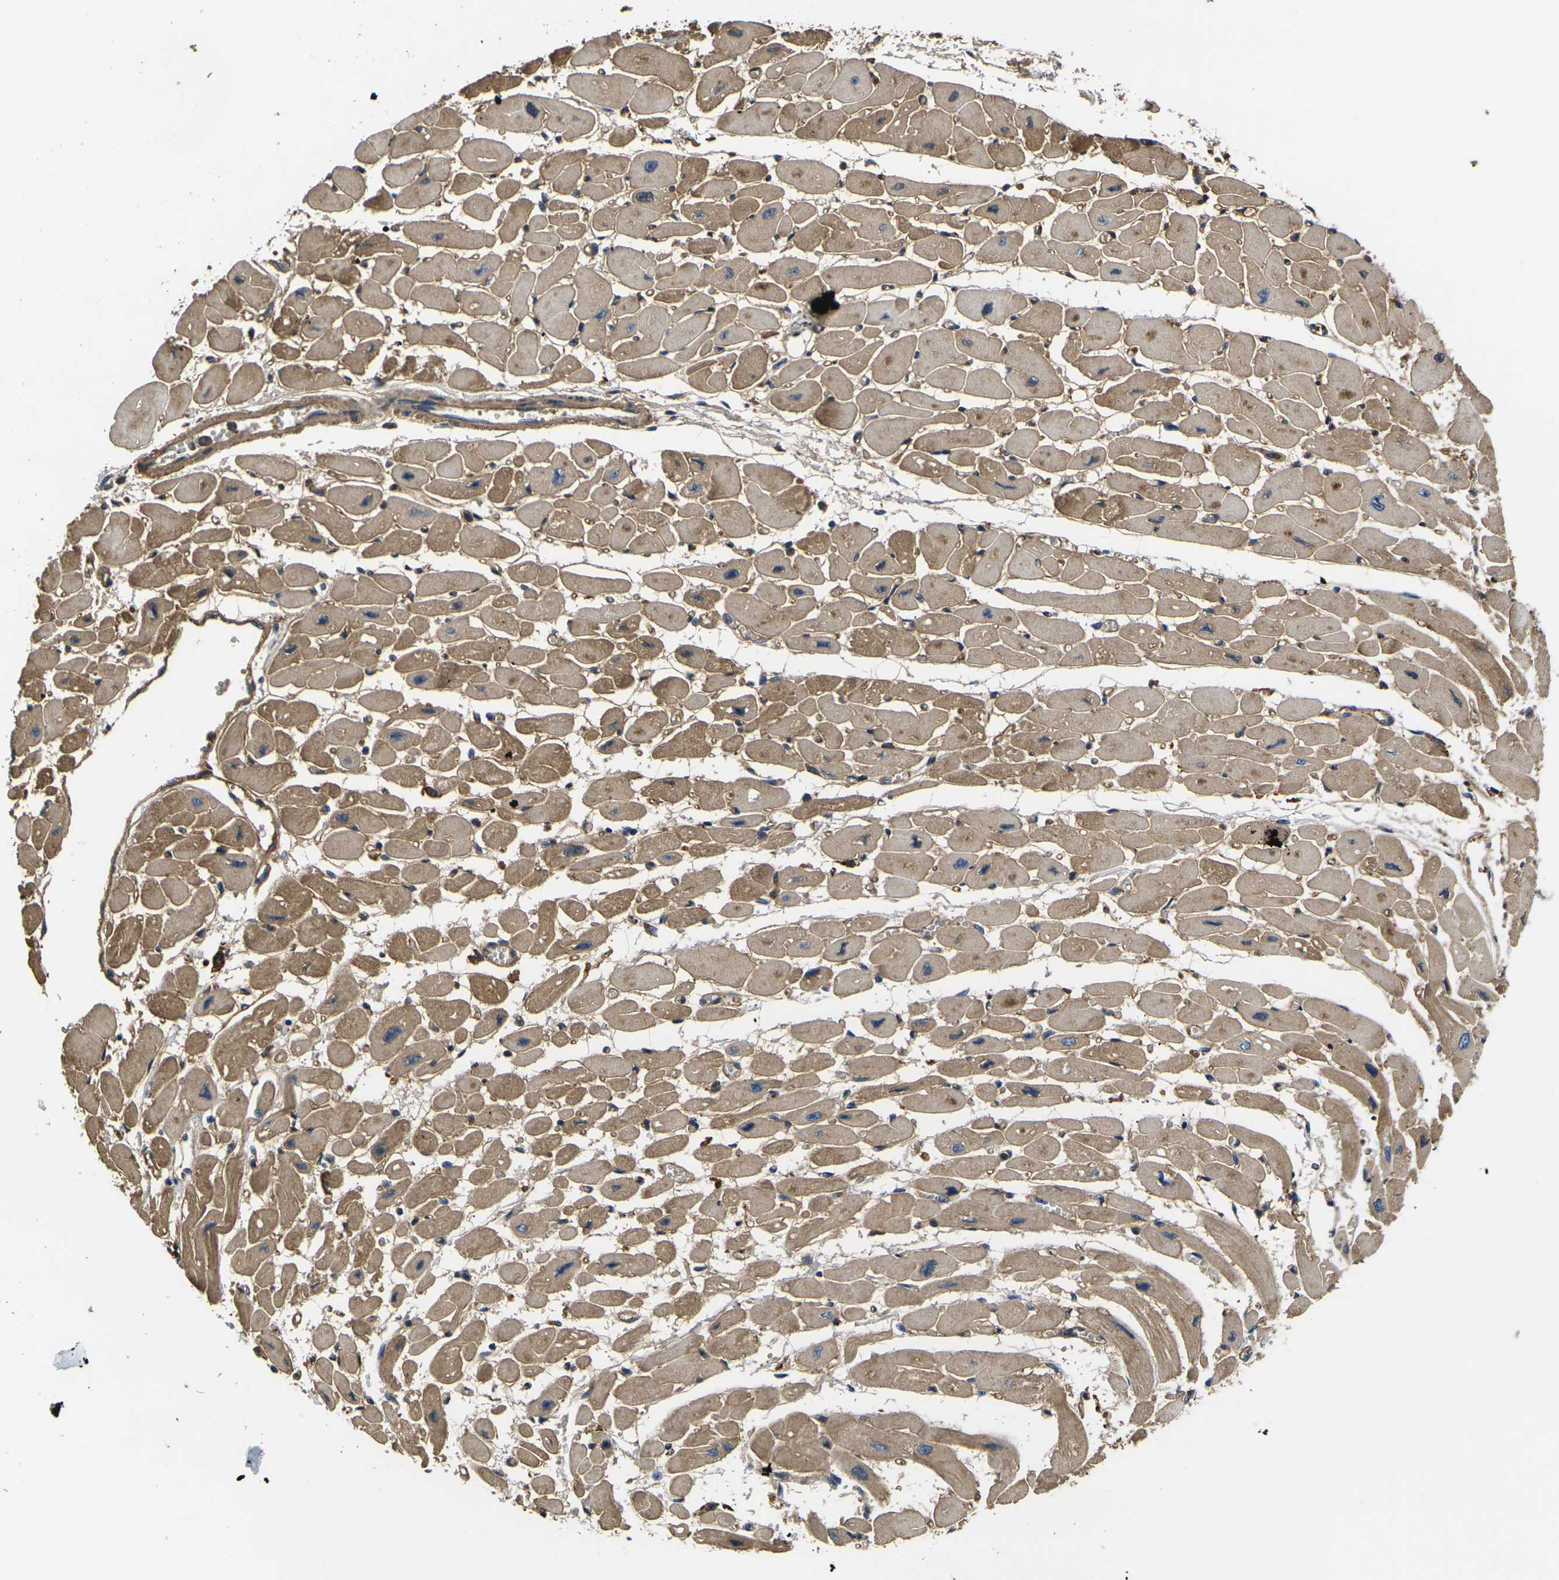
{"staining": {"intensity": "moderate", "quantity": ">75%", "location": "cytoplasmic/membranous"}, "tissue": "heart muscle", "cell_type": "Cardiomyocytes", "image_type": "normal", "snomed": [{"axis": "morphology", "description": "Normal tissue, NOS"}, {"axis": "topography", "description": "Heart"}], "caption": "IHC micrograph of unremarkable human heart muscle stained for a protein (brown), which demonstrates medium levels of moderate cytoplasmic/membranous staining in approximately >75% of cardiomyocytes.", "gene": "HSPG2", "patient": {"sex": "female", "age": 54}}